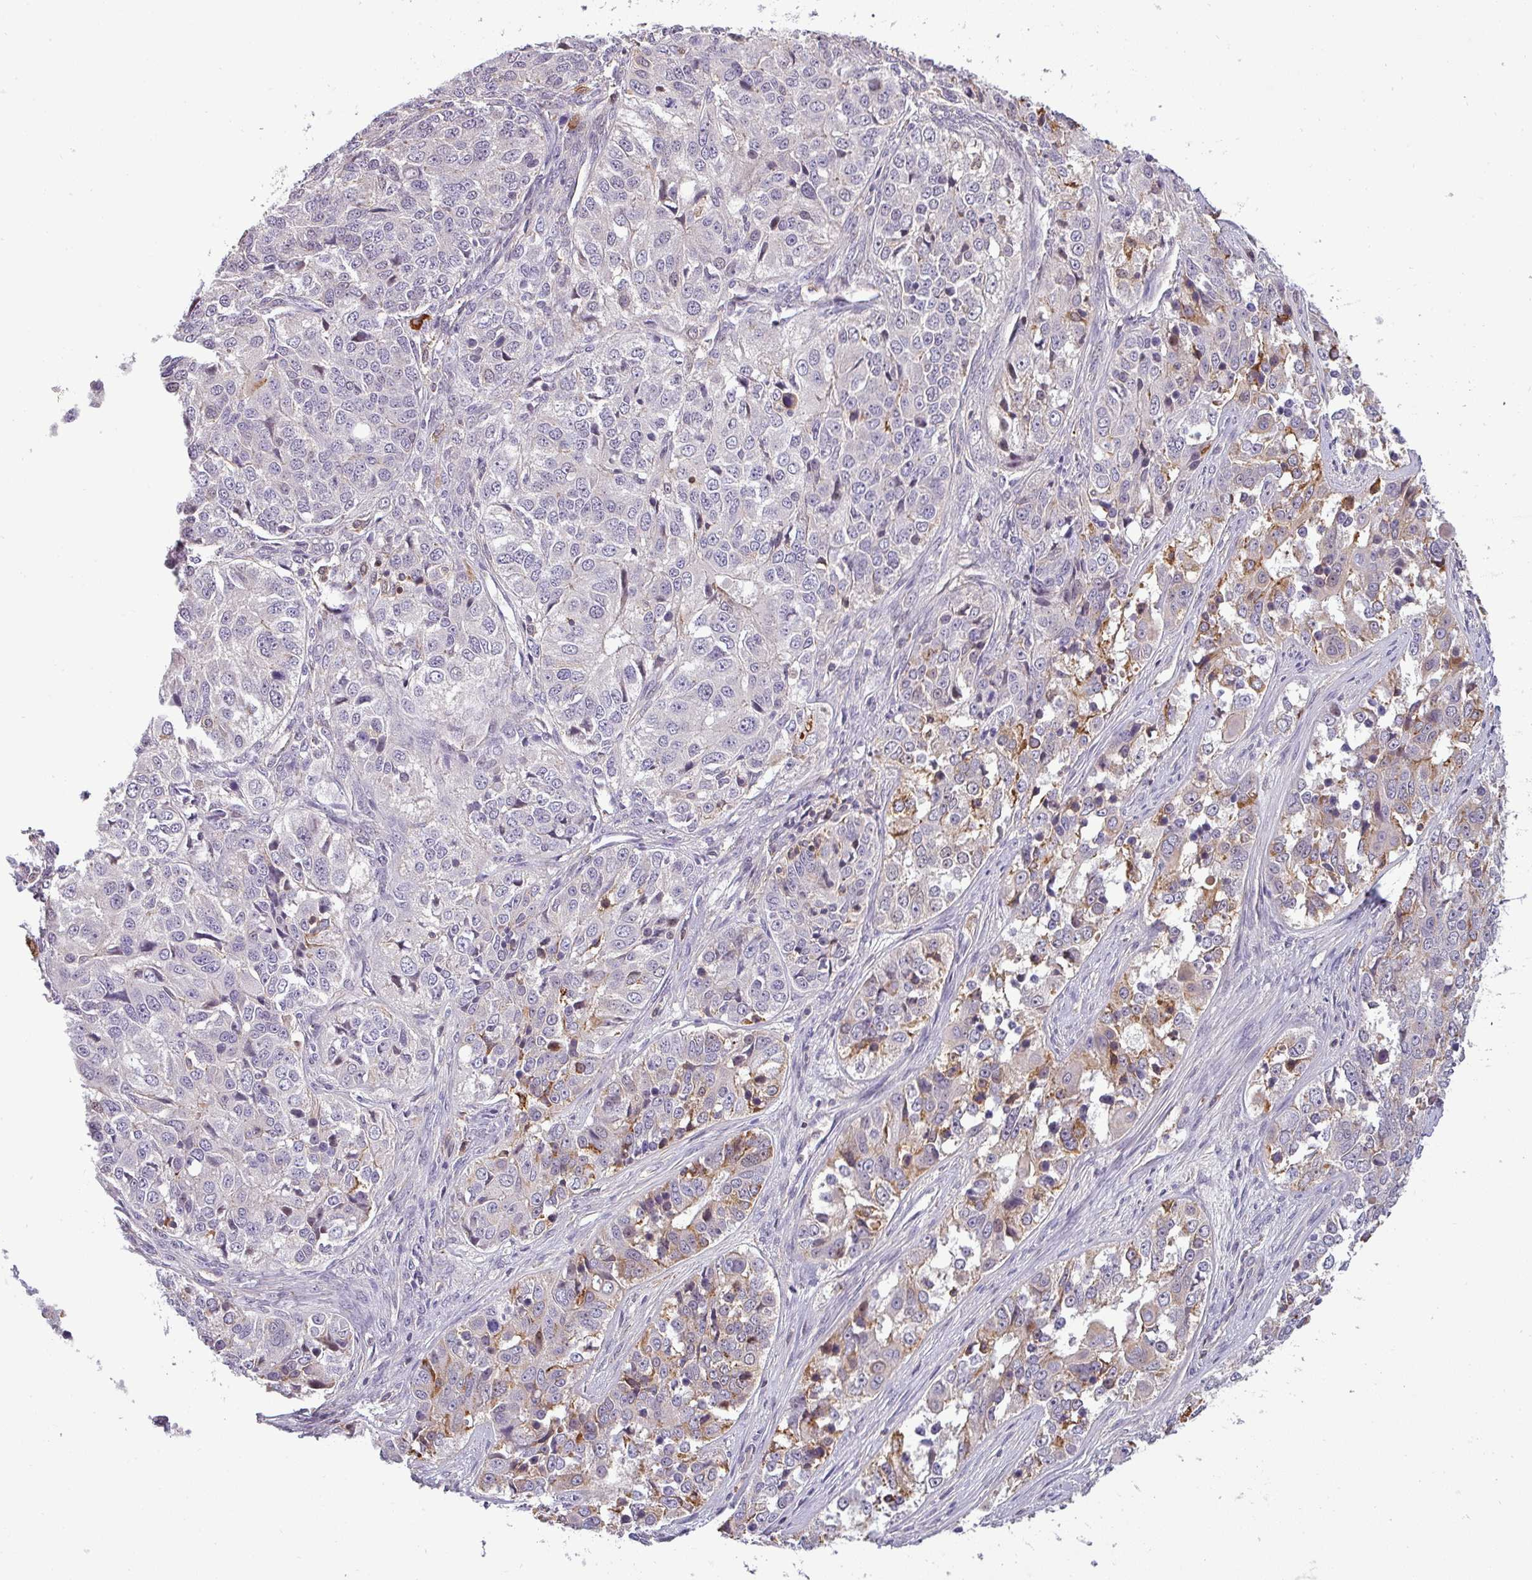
{"staining": {"intensity": "negative", "quantity": "none", "location": "none"}, "tissue": "ovarian cancer", "cell_type": "Tumor cells", "image_type": "cancer", "snomed": [{"axis": "morphology", "description": "Carcinoma, endometroid"}, {"axis": "topography", "description": "Ovary"}], "caption": "IHC histopathology image of endometroid carcinoma (ovarian) stained for a protein (brown), which reveals no expression in tumor cells. (Stains: DAB (3,3'-diaminobenzidine) IHC with hematoxylin counter stain, Microscopy: brightfield microscopy at high magnification).", "gene": "ZNF835", "patient": {"sex": "female", "age": 51}}